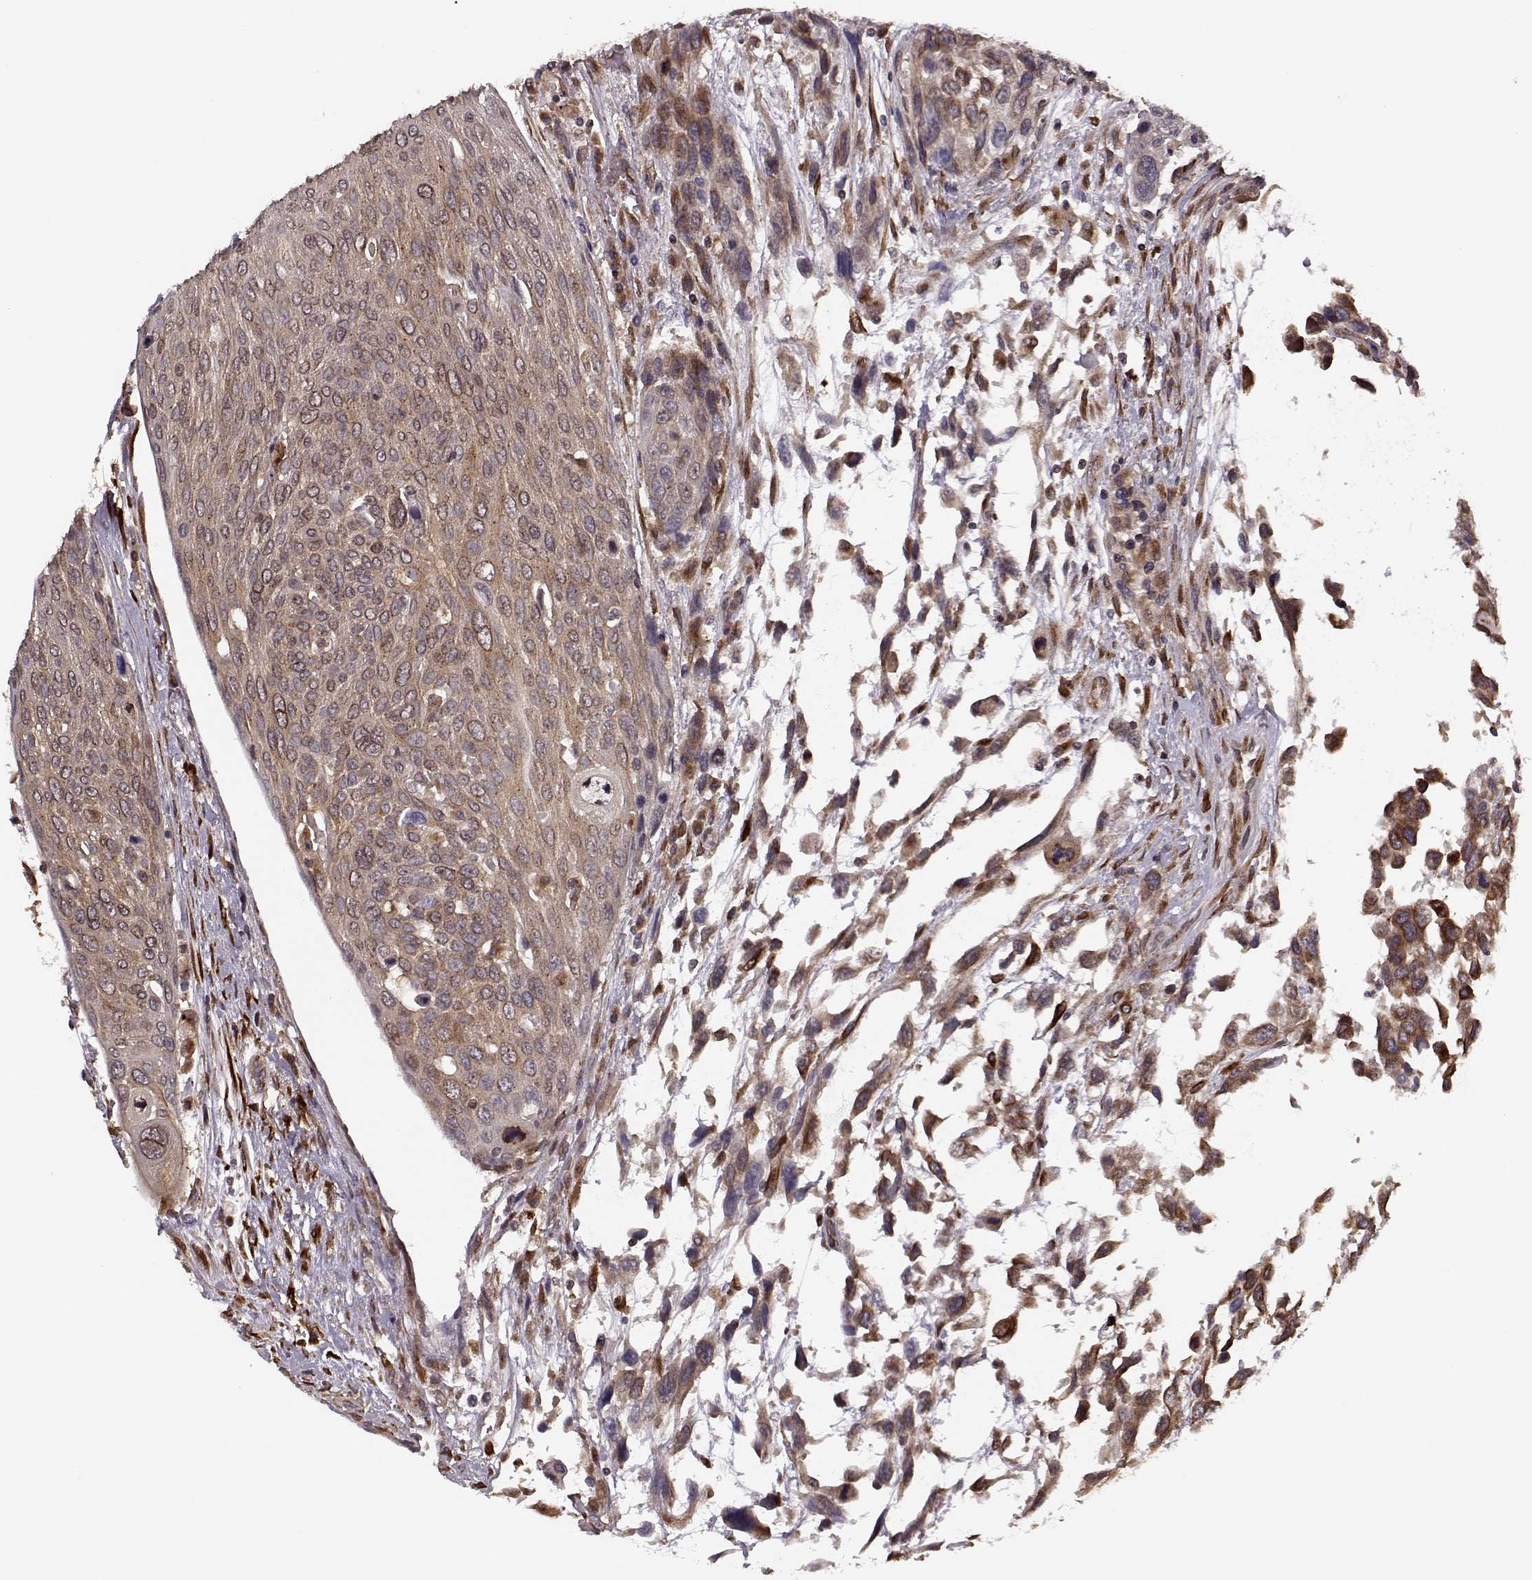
{"staining": {"intensity": "strong", "quantity": "<25%", "location": "cytoplasmic/membranous"}, "tissue": "urothelial cancer", "cell_type": "Tumor cells", "image_type": "cancer", "snomed": [{"axis": "morphology", "description": "Urothelial carcinoma, High grade"}, {"axis": "topography", "description": "Urinary bladder"}], "caption": "Urothelial cancer was stained to show a protein in brown. There is medium levels of strong cytoplasmic/membranous positivity in approximately <25% of tumor cells. The staining was performed using DAB to visualize the protein expression in brown, while the nuclei were stained in blue with hematoxylin (Magnification: 20x).", "gene": "YIPF5", "patient": {"sex": "female", "age": 70}}